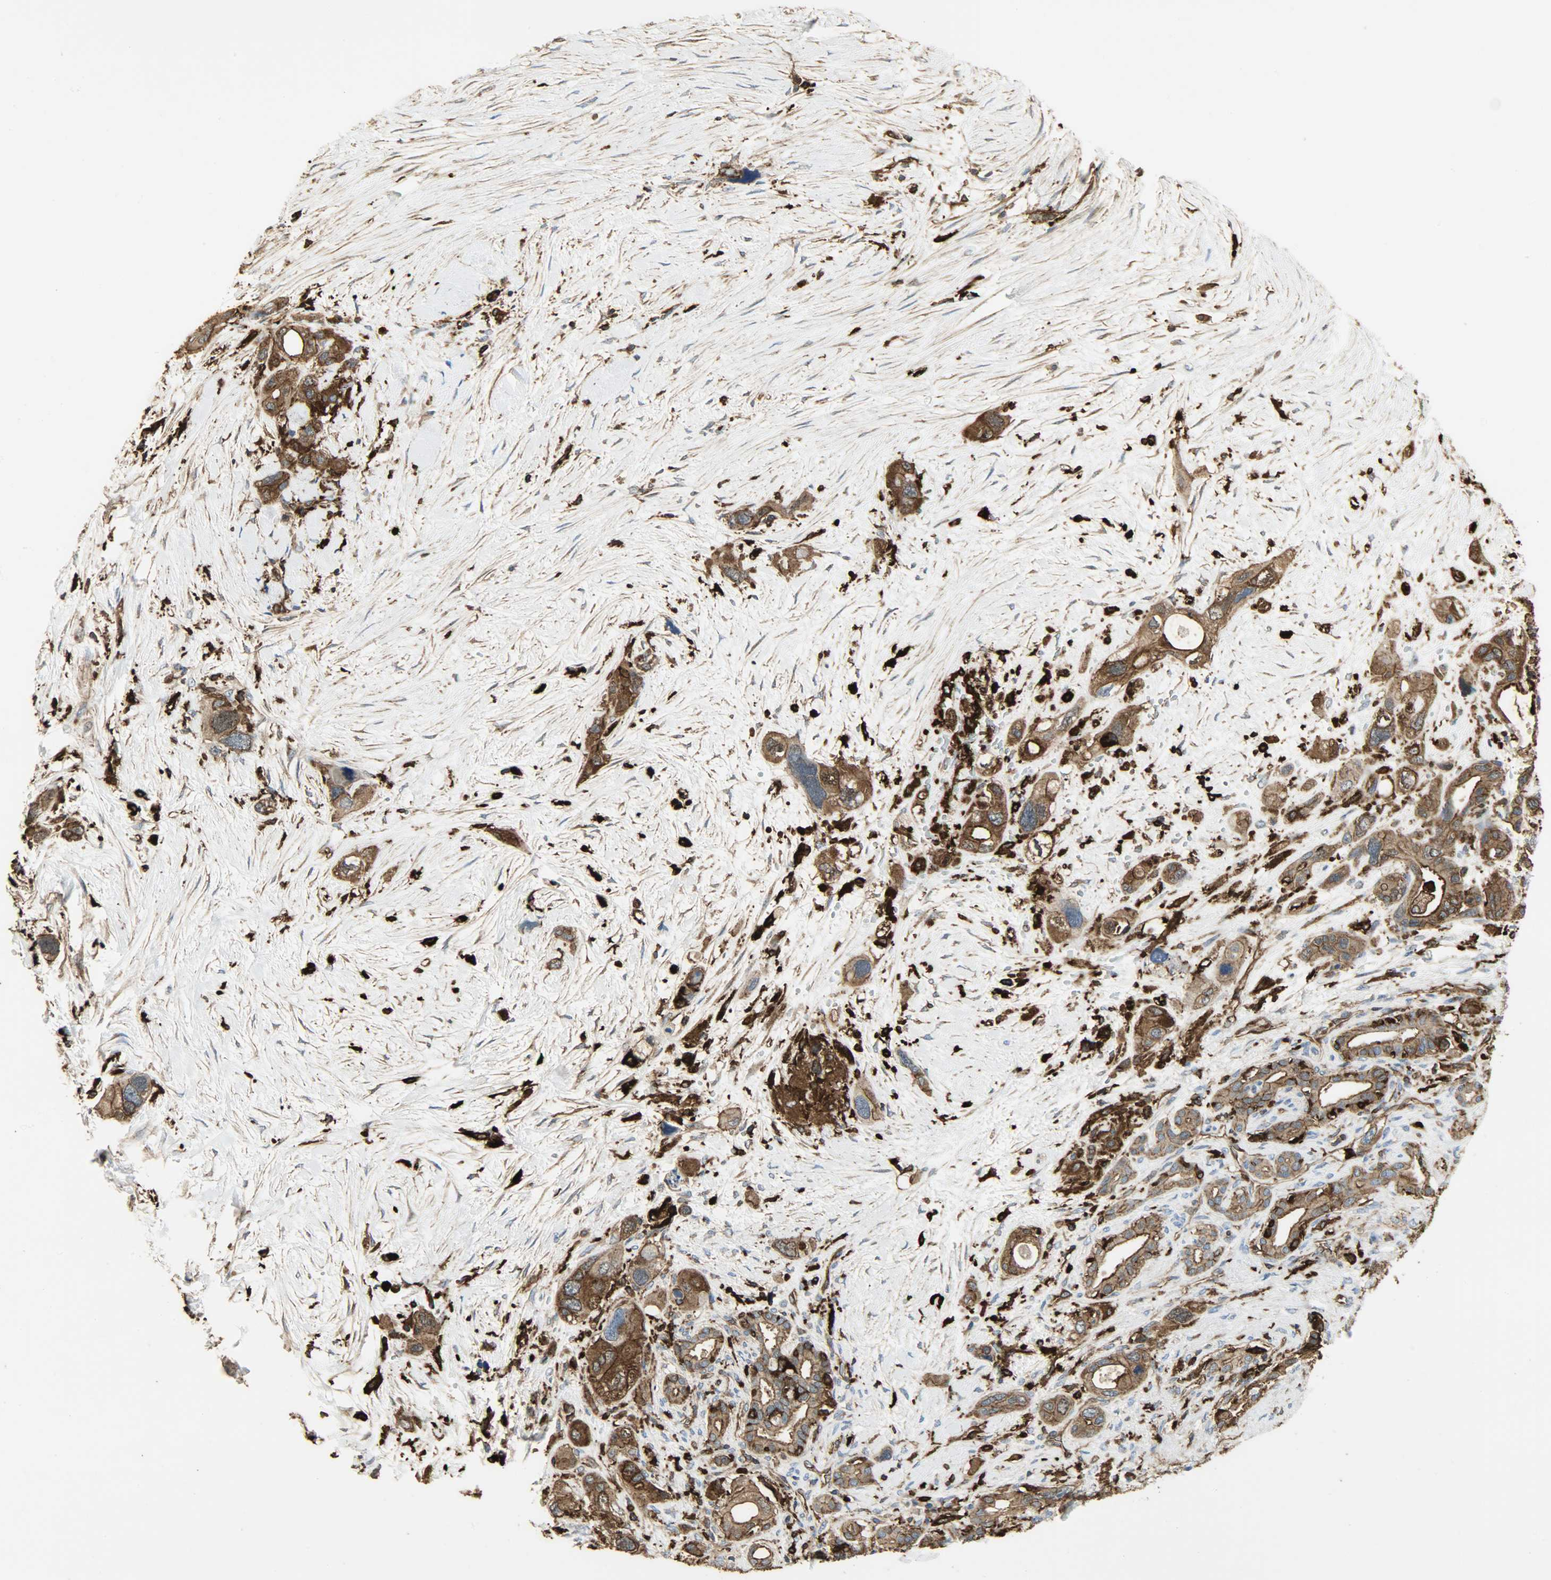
{"staining": {"intensity": "strong", "quantity": ">75%", "location": "cytoplasmic/membranous"}, "tissue": "pancreatic cancer", "cell_type": "Tumor cells", "image_type": "cancer", "snomed": [{"axis": "morphology", "description": "Adenocarcinoma, NOS"}, {"axis": "topography", "description": "Pancreas"}], "caption": "A photomicrograph showing strong cytoplasmic/membranous positivity in approximately >75% of tumor cells in pancreatic adenocarcinoma, as visualized by brown immunohistochemical staining.", "gene": "VASP", "patient": {"sex": "male", "age": 46}}